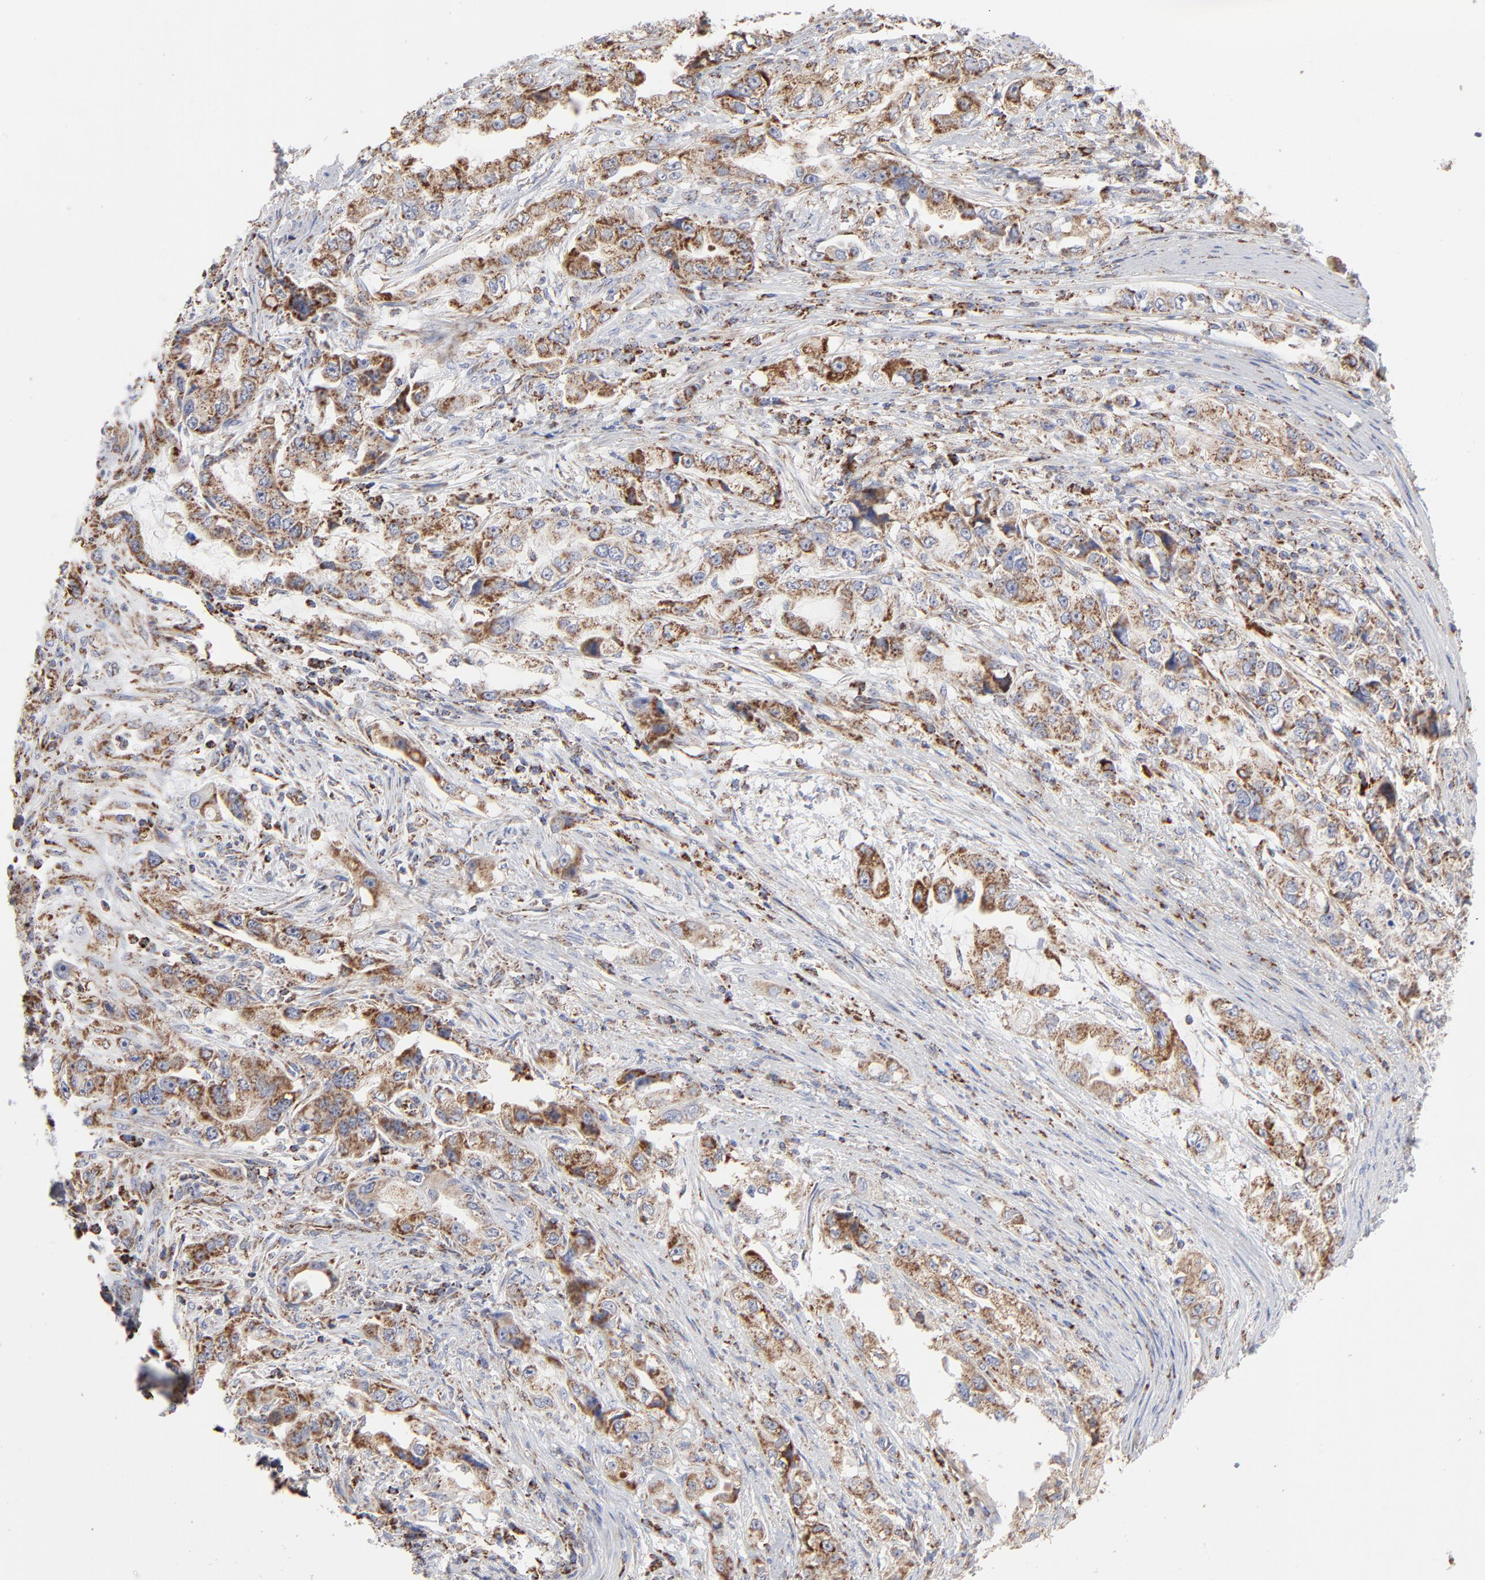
{"staining": {"intensity": "moderate", "quantity": ">75%", "location": "cytoplasmic/membranous"}, "tissue": "stomach cancer", "cell_type": "Tumor cells", "image_type": "cancer", "snomed": [{"axis": "morphology", "description": "Adenocarcinoma, NOS"}, {"axis": "topography", "description": "Stomach, lower"}], "caption": "Immunohistochemistry (IHC) of human adenocarcinoma (stomach) demonstrates medium levels of moderate cytoplasmic/membranous positivity in approximately >75% of tumor cells. Nuclei are stained in blue.", "gene": "ASB3", "patient": {"sex": "female", "age": 93}}